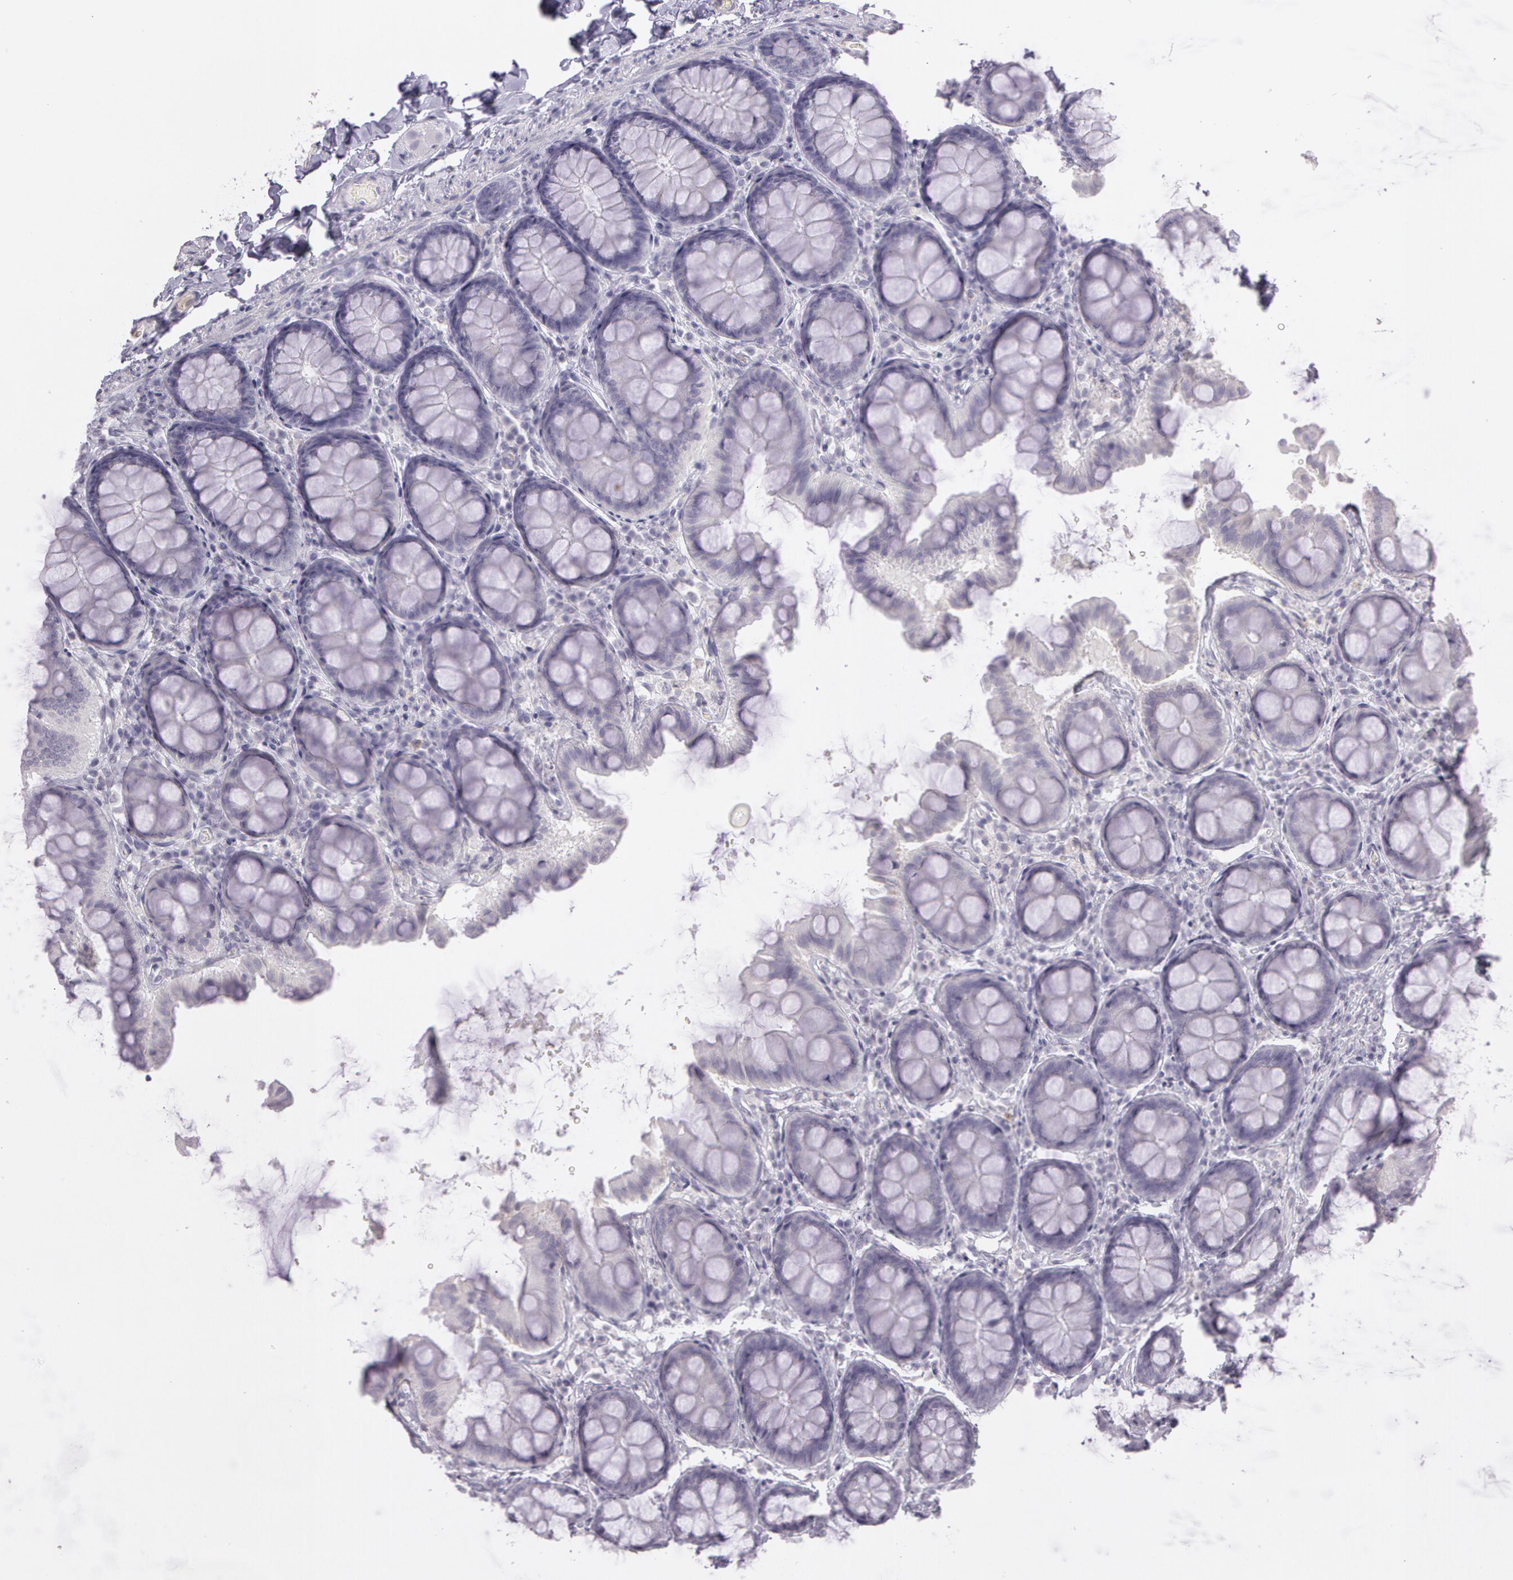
{"staining": {"intensity": "negative", "quantity": "none", "location": "none"}, "tissue": "colon", "cell_type": "Endothelial cells", "image_type": "normal", "snomed": [{"axis": "morphology", "description": "Normal tissue, NOS"}, {"axis": "topography", "description": "Colon"}], "caption": "Immunohistochemistry (IHC) photomicrograph of normal colon: colon stained with DAB (3,3'-diaminobenzidine) reveals no significant protein staining in endothelial cells. Brightfield microscopy of immunohistochemistry stained with DAB (brown) and hematoxylin (blue), captured at high magnification.", "gene": "OTC", "patient": {"sex": "female", "age": 61}}